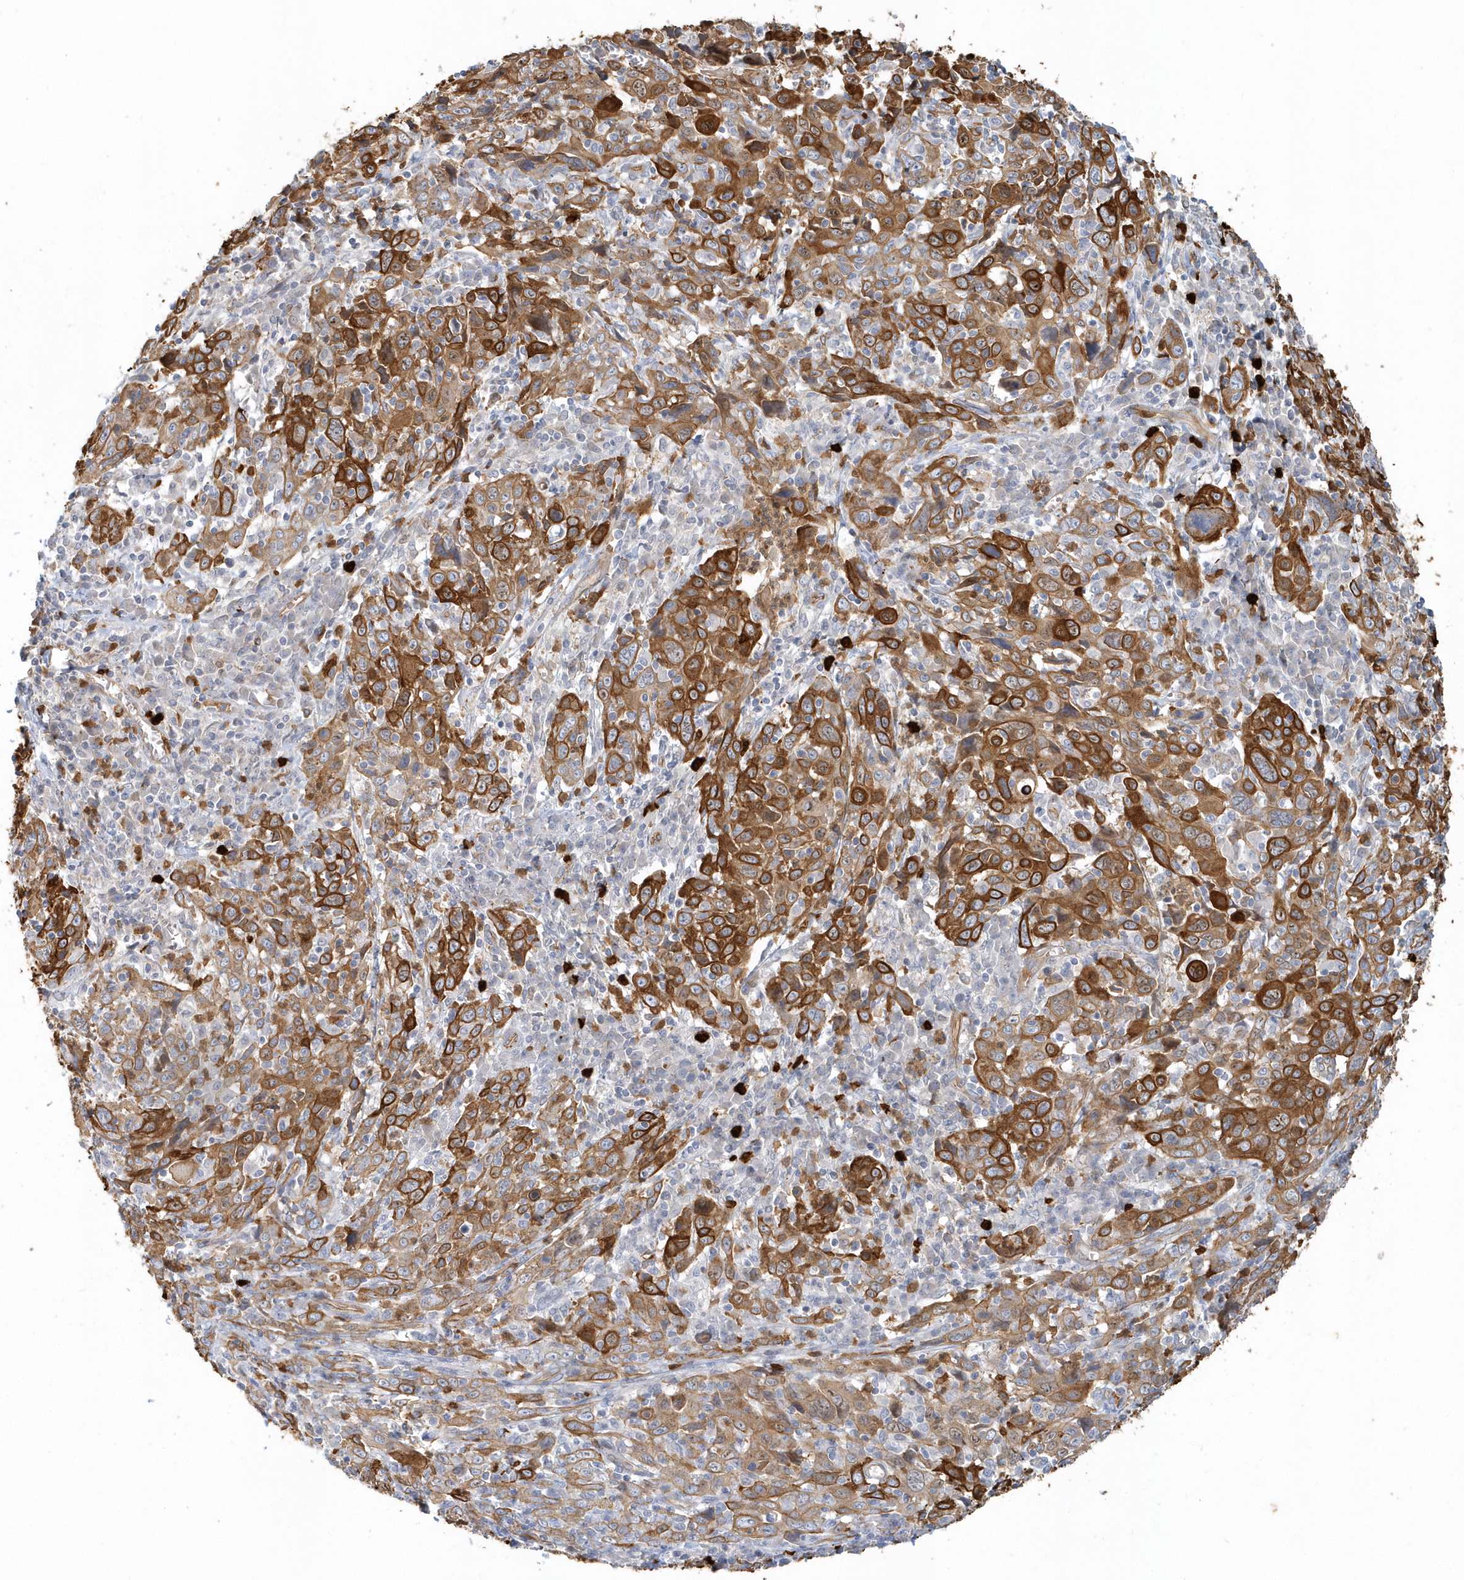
{"staining": {"intensity": "strong", "quantity": ">75%", "location": "cytoplasmic/membranous"}, "tissue": "cervical cancer", "cell_type": "Tumor cells", "image_type": "cancer", "snomed": [{"axis": "morphology", "description": "Squamous cell carcinoma, NOS"}, {"axis": "topography", "description": "Cervix"}], "caption": "Human squamous cell carcinoma (cervical) stained with a brown dye exhibits strong cytoplasmic/membranous positive positivity in approximately >75% of tumor cells.", "gene": "DNAH1", "patient": {"sex": "female", "age": 46}}